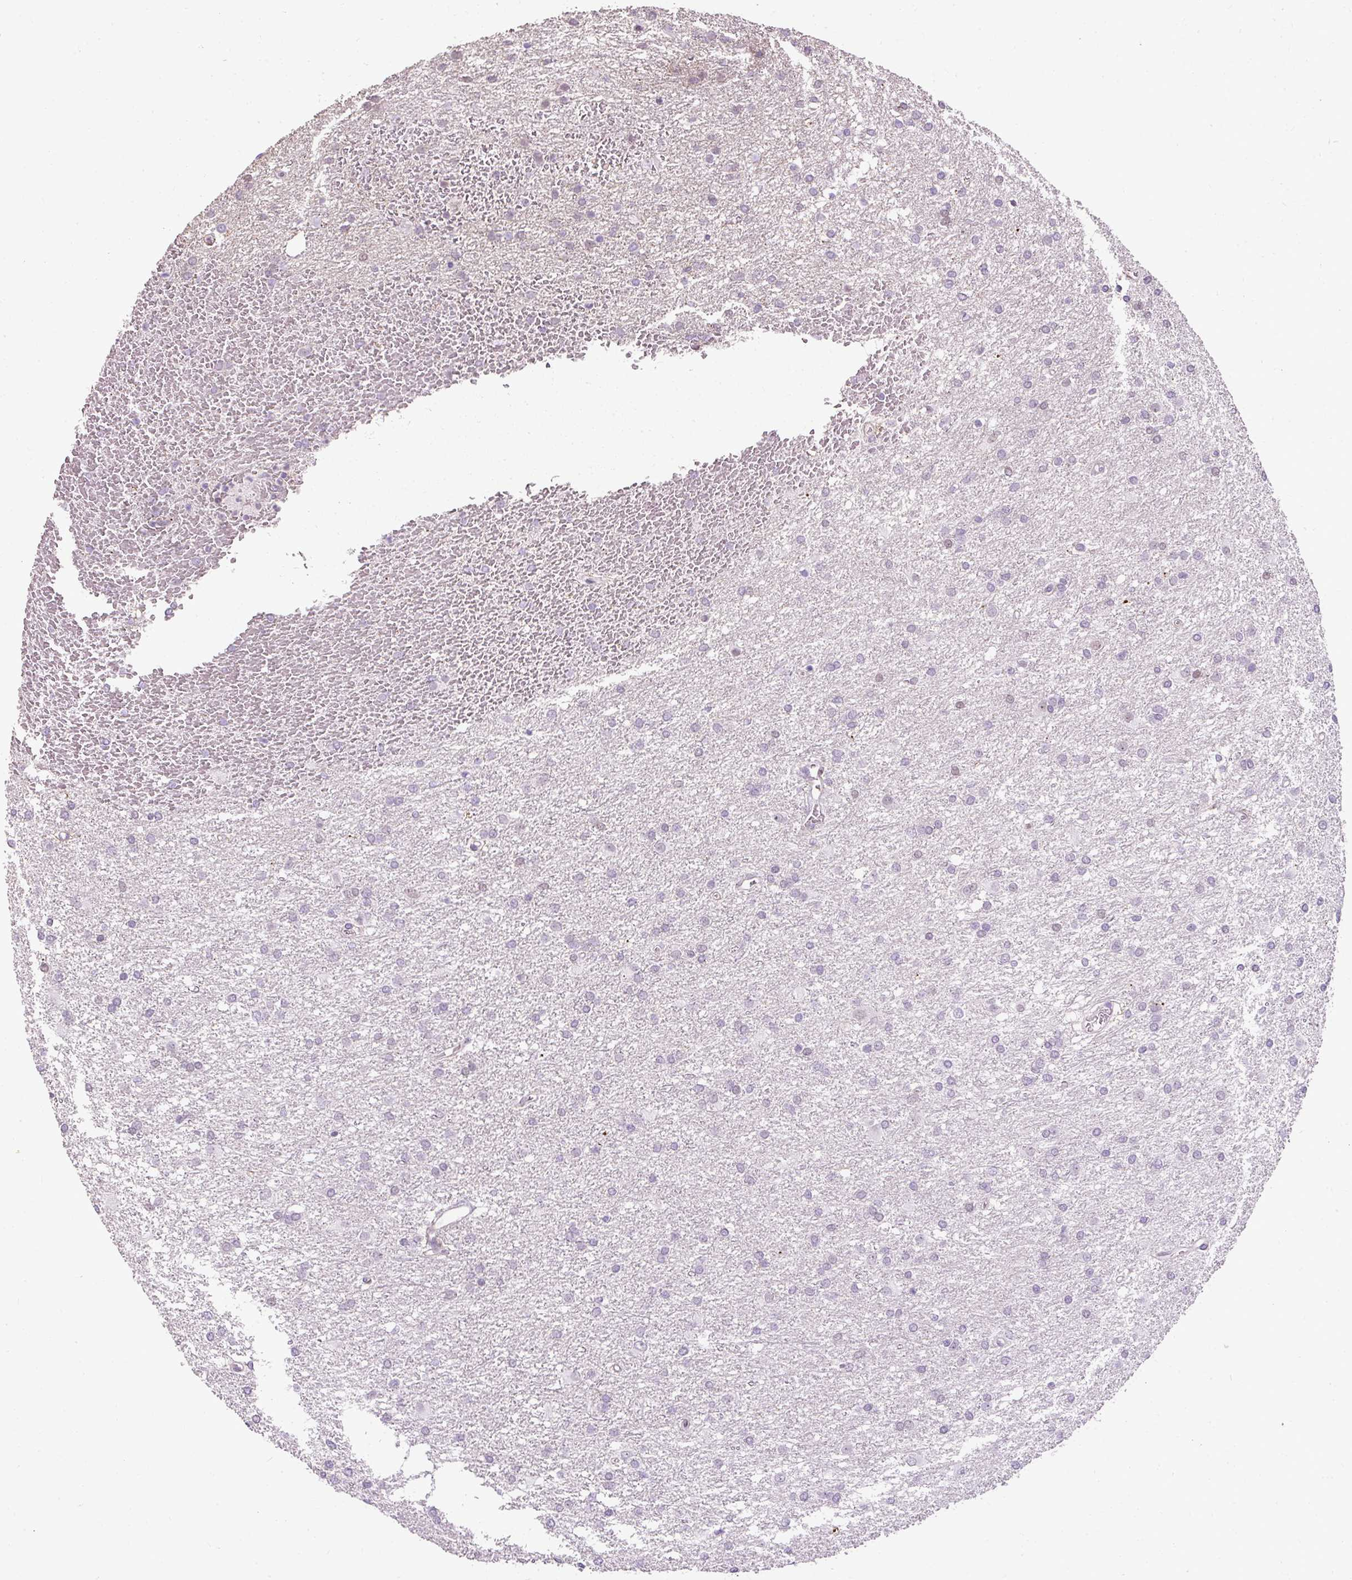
{"staining": {"intensity": "moderate", "quantity": "<25%", "location": "nuclear"}, "tissue": "glioma", "cell_type": "Tumor cells", "image_type": "cancer", "snomed": [{"axis": "morphology", "description": "Glioma, malignant, High grade"}, {"axis": "topography", "description": "Brain"}], "caption": "Glioma stained with a brown dye exhibits moderate nuclear positive positivity in about <25% of tumor cells.", "gene": "ARHGEF18", "patient": {"sex": "female", "age": 50}}